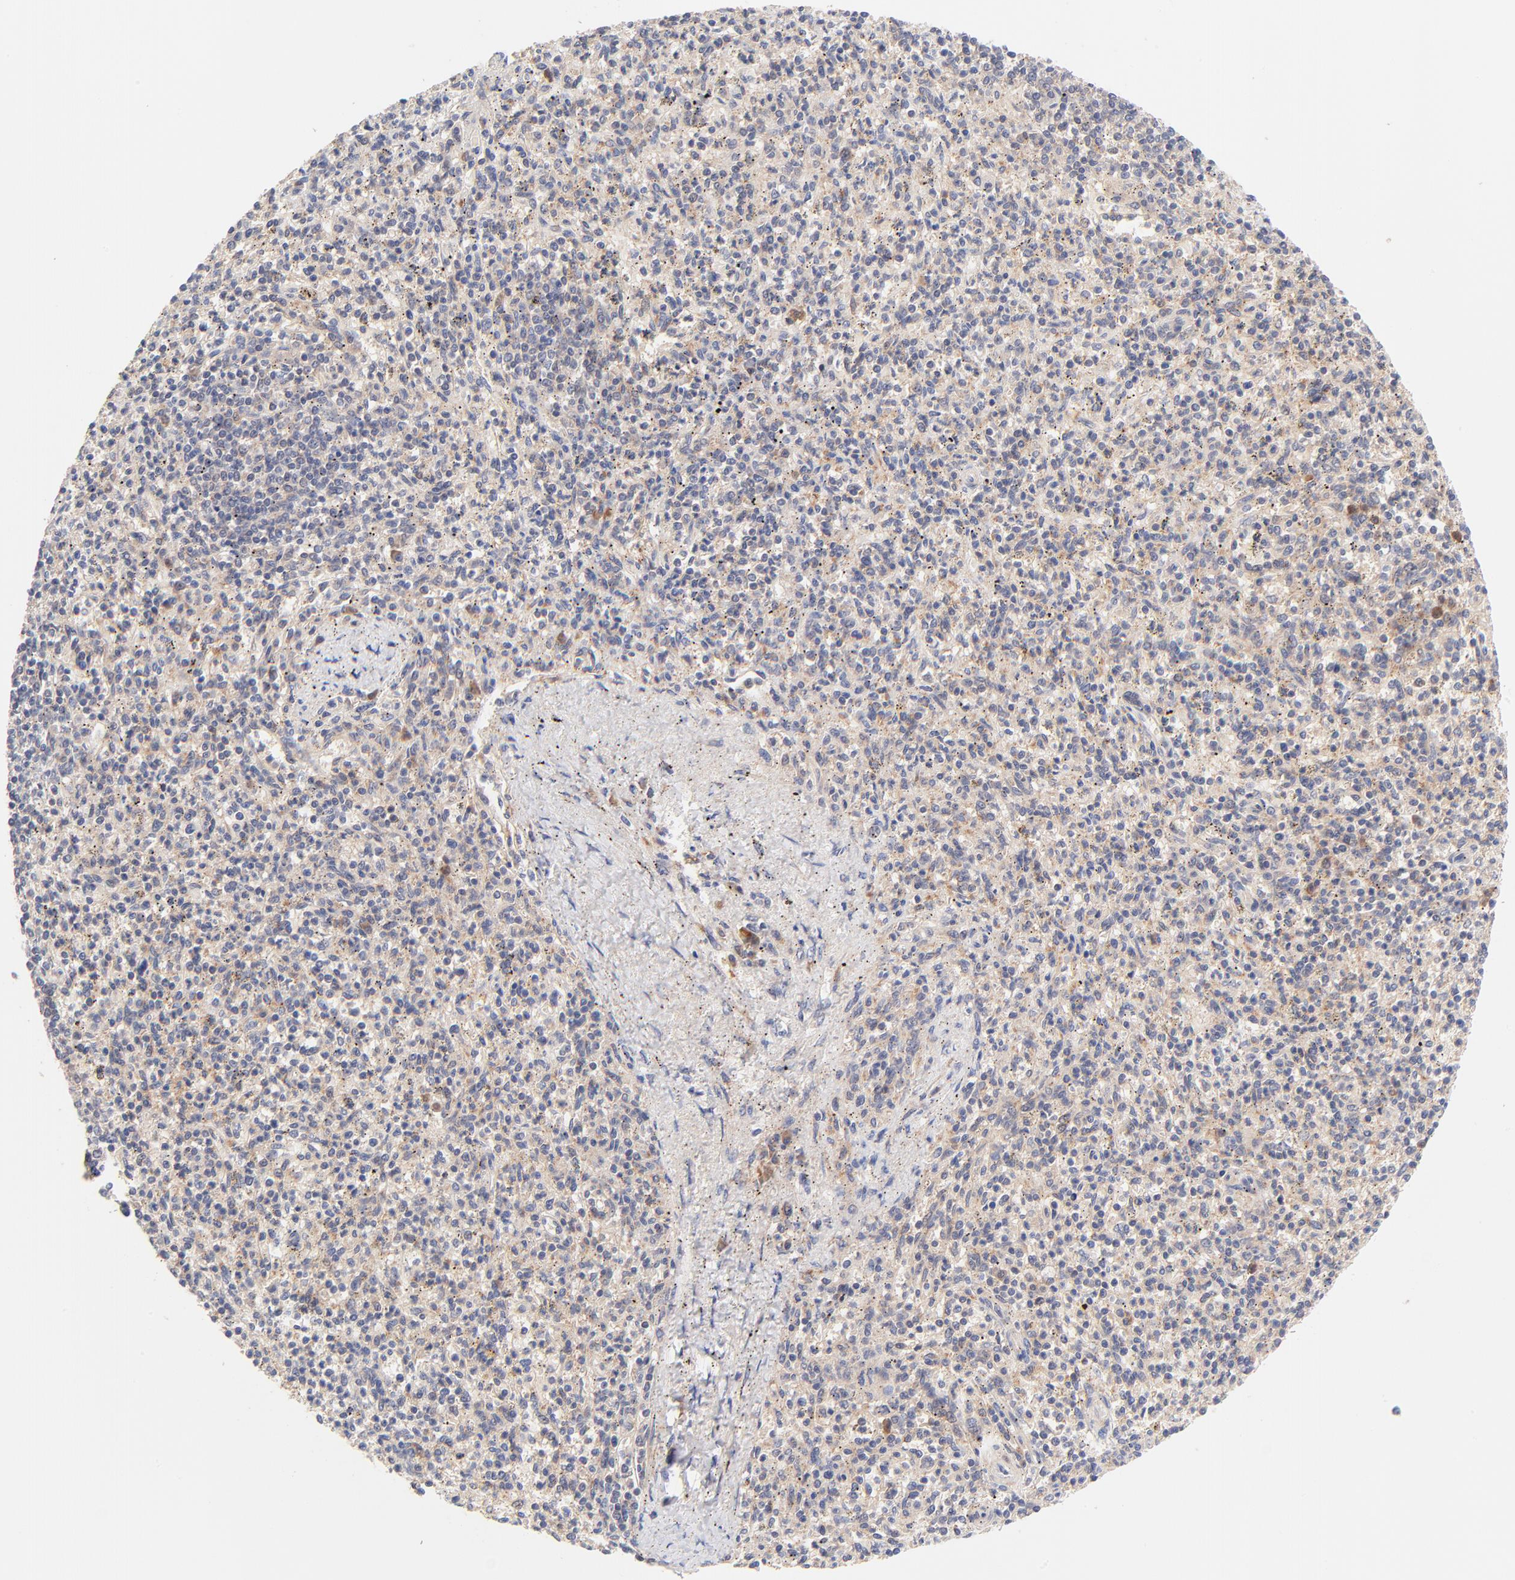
{"staining": {"intensity": "weak", "quantity": "25%-75%", "location": "cytoplasmic/membranous"}, "tissue": "spleen", "cell_type": "Cells in red pulp", "image_type": "normal", "snomed": [{"axis": "morphology", "description": "Normal tissue, NOS"}, {"axis": "topography", "description": "Spleen"}], "caption": "DAB immunohistochemical staining of normal human spleen demonstrates weak cytoplasmic/membranous protein staining in approximately 25%-75% of cells in red pulp.", "gene": "TXNL1", "patient": {"sex": "male", "age": 72}}